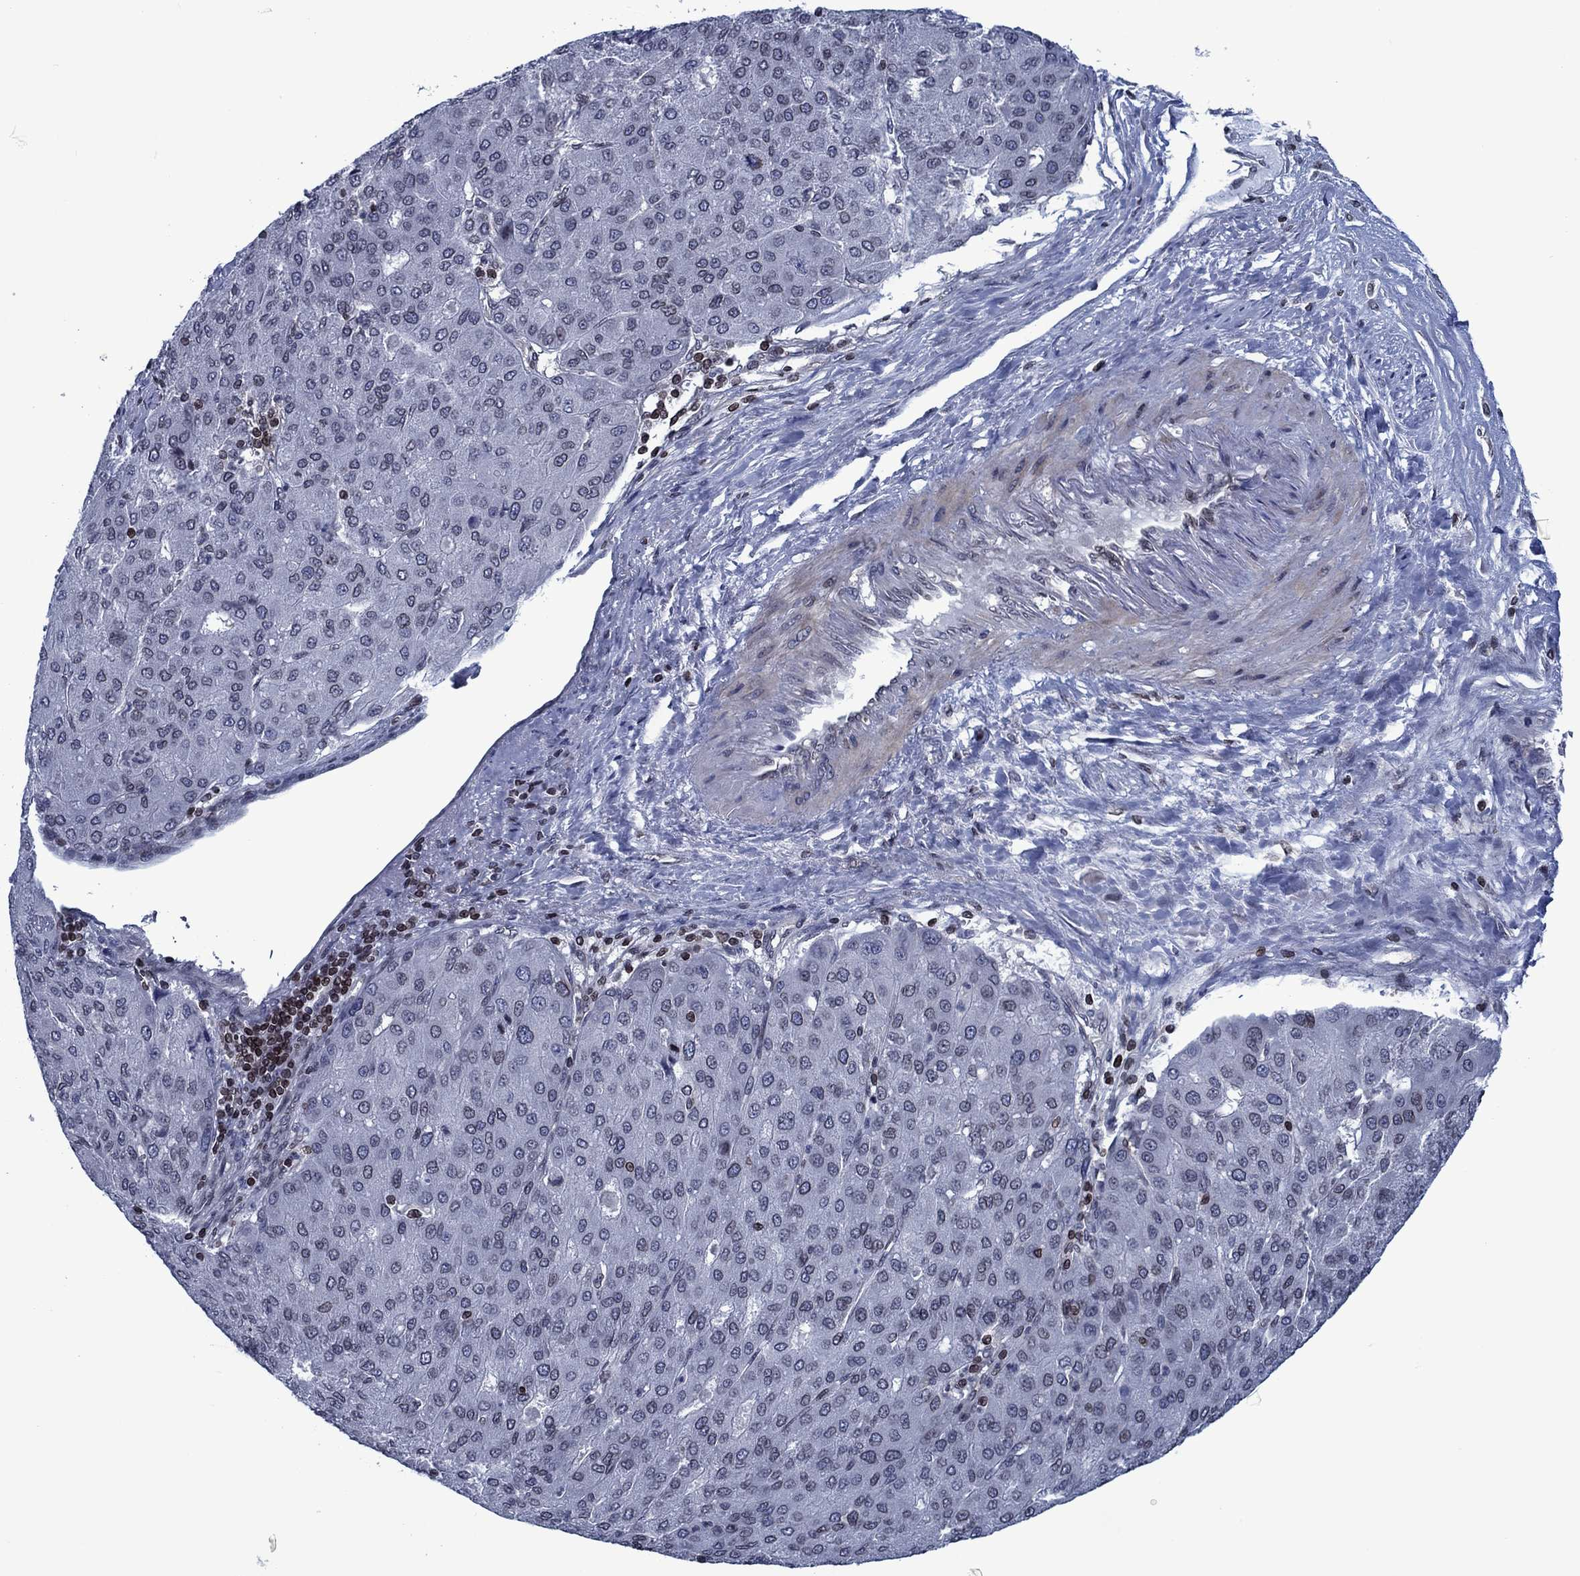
{"staining": {"intensity": "negative", "quantity": "none", "location": "none"}, "tissue": "liver cancer", "cell_type": "Tumor cells", "image_type": "cancer", "snomed": [{"axis": "morphology", "description": "Carcinoma, Hepatocellular, NOS"}, {"axis": "topography", "description": "Liver"}], "caption": "A photomicrograph of human liver cancer is negative for staining in tumor cells.", "gene": "SLA", "patient": {"sex": "male", "age": 65}}